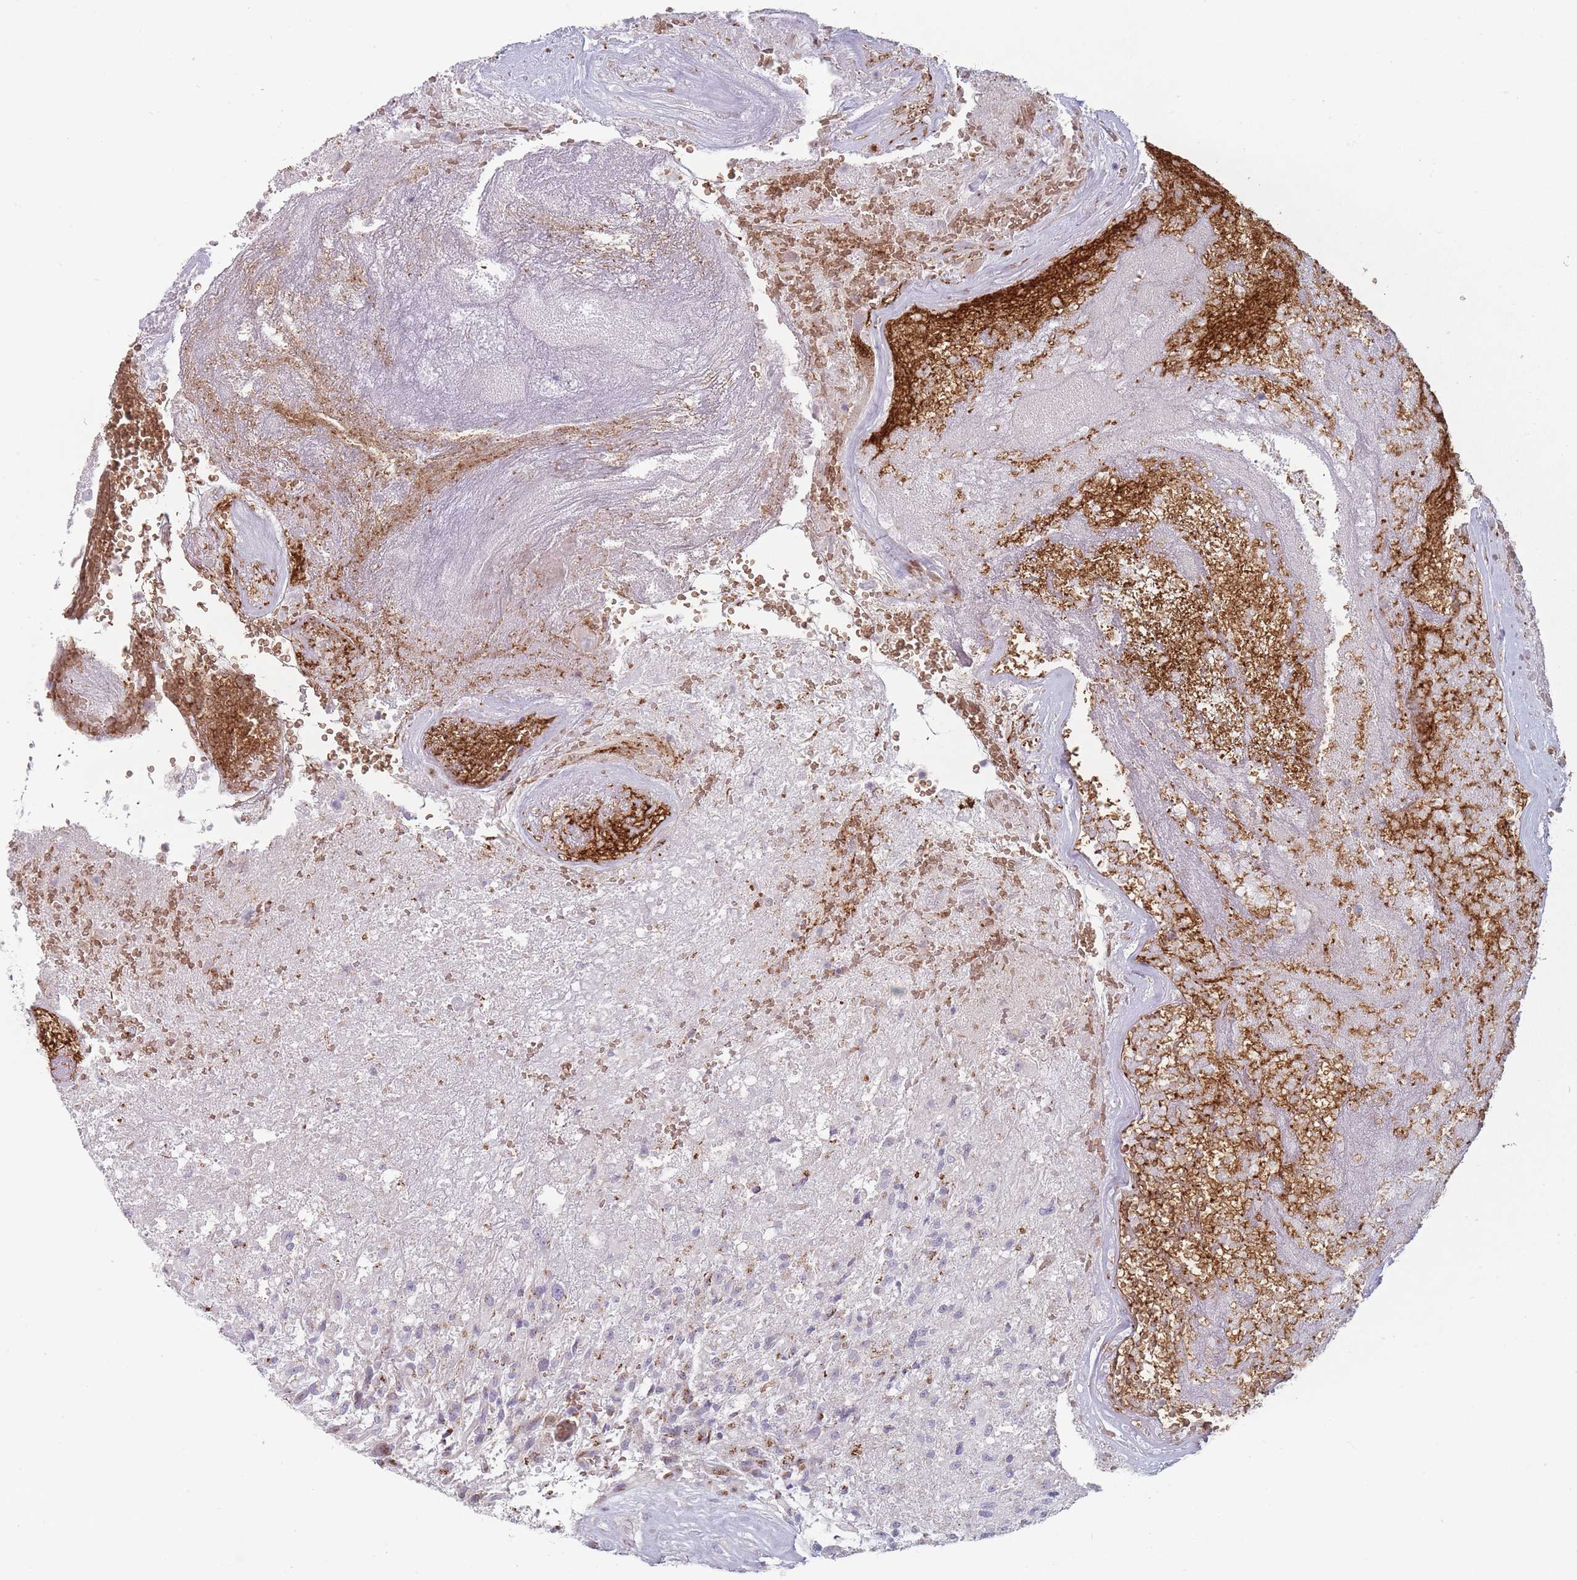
{"staining": {"intensity": "negative", "quantity": "none", "location": "none"}, "tissue": "glioma", "cell_type": "Tumor cells", "image_type": "cancer", "snomed": [{"axis": "morphology", "description": "Glioma, malignant, High grade"}, {"axis": "topography", "description": "Brain"}], "caption": "Human malignant glioma (high-grade) stained for a protein using IHC exhibits no staining in tumor cells.", "gene": "MAN1B1", "patient": {"sex": "male", "age": 56}}